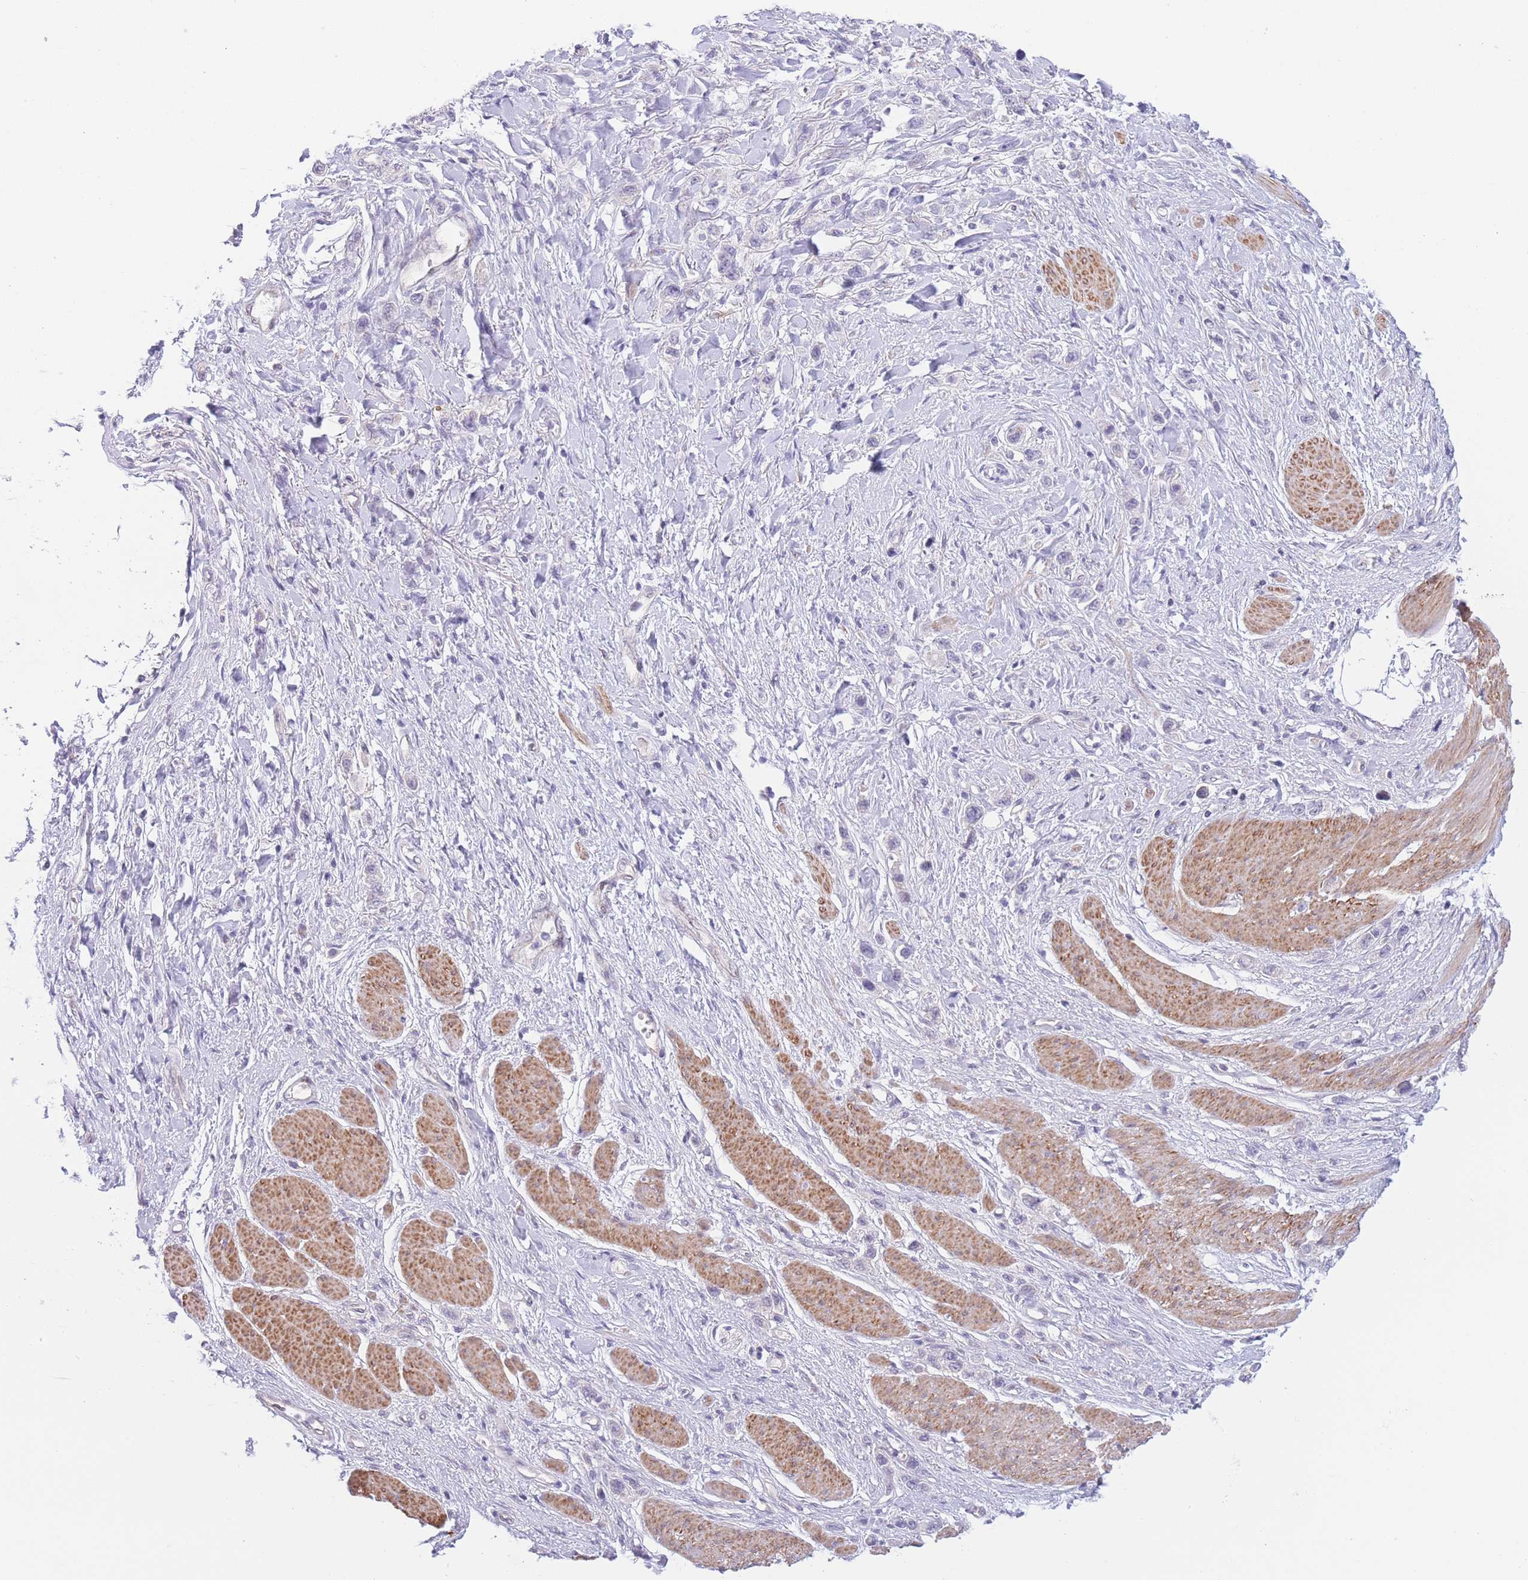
{"staining": {"intensity": "negative", "quantity": "none", "location": "none"}, "tissue": "stomach cancer", "cell_type": "Tumor cells", "image_type": "cancer", "snomed": [{"axis": "morphology", "description": "Adenocarcinoma, NOS"}, {"axis": "topography", "description": "Stomach"}], "caption": "This is an IHC photomicrograph of stomach cancer. There is no positivity in tumor cells.", "gene": "C9orf152", "patient": {"sex": "female", "age": 65}}